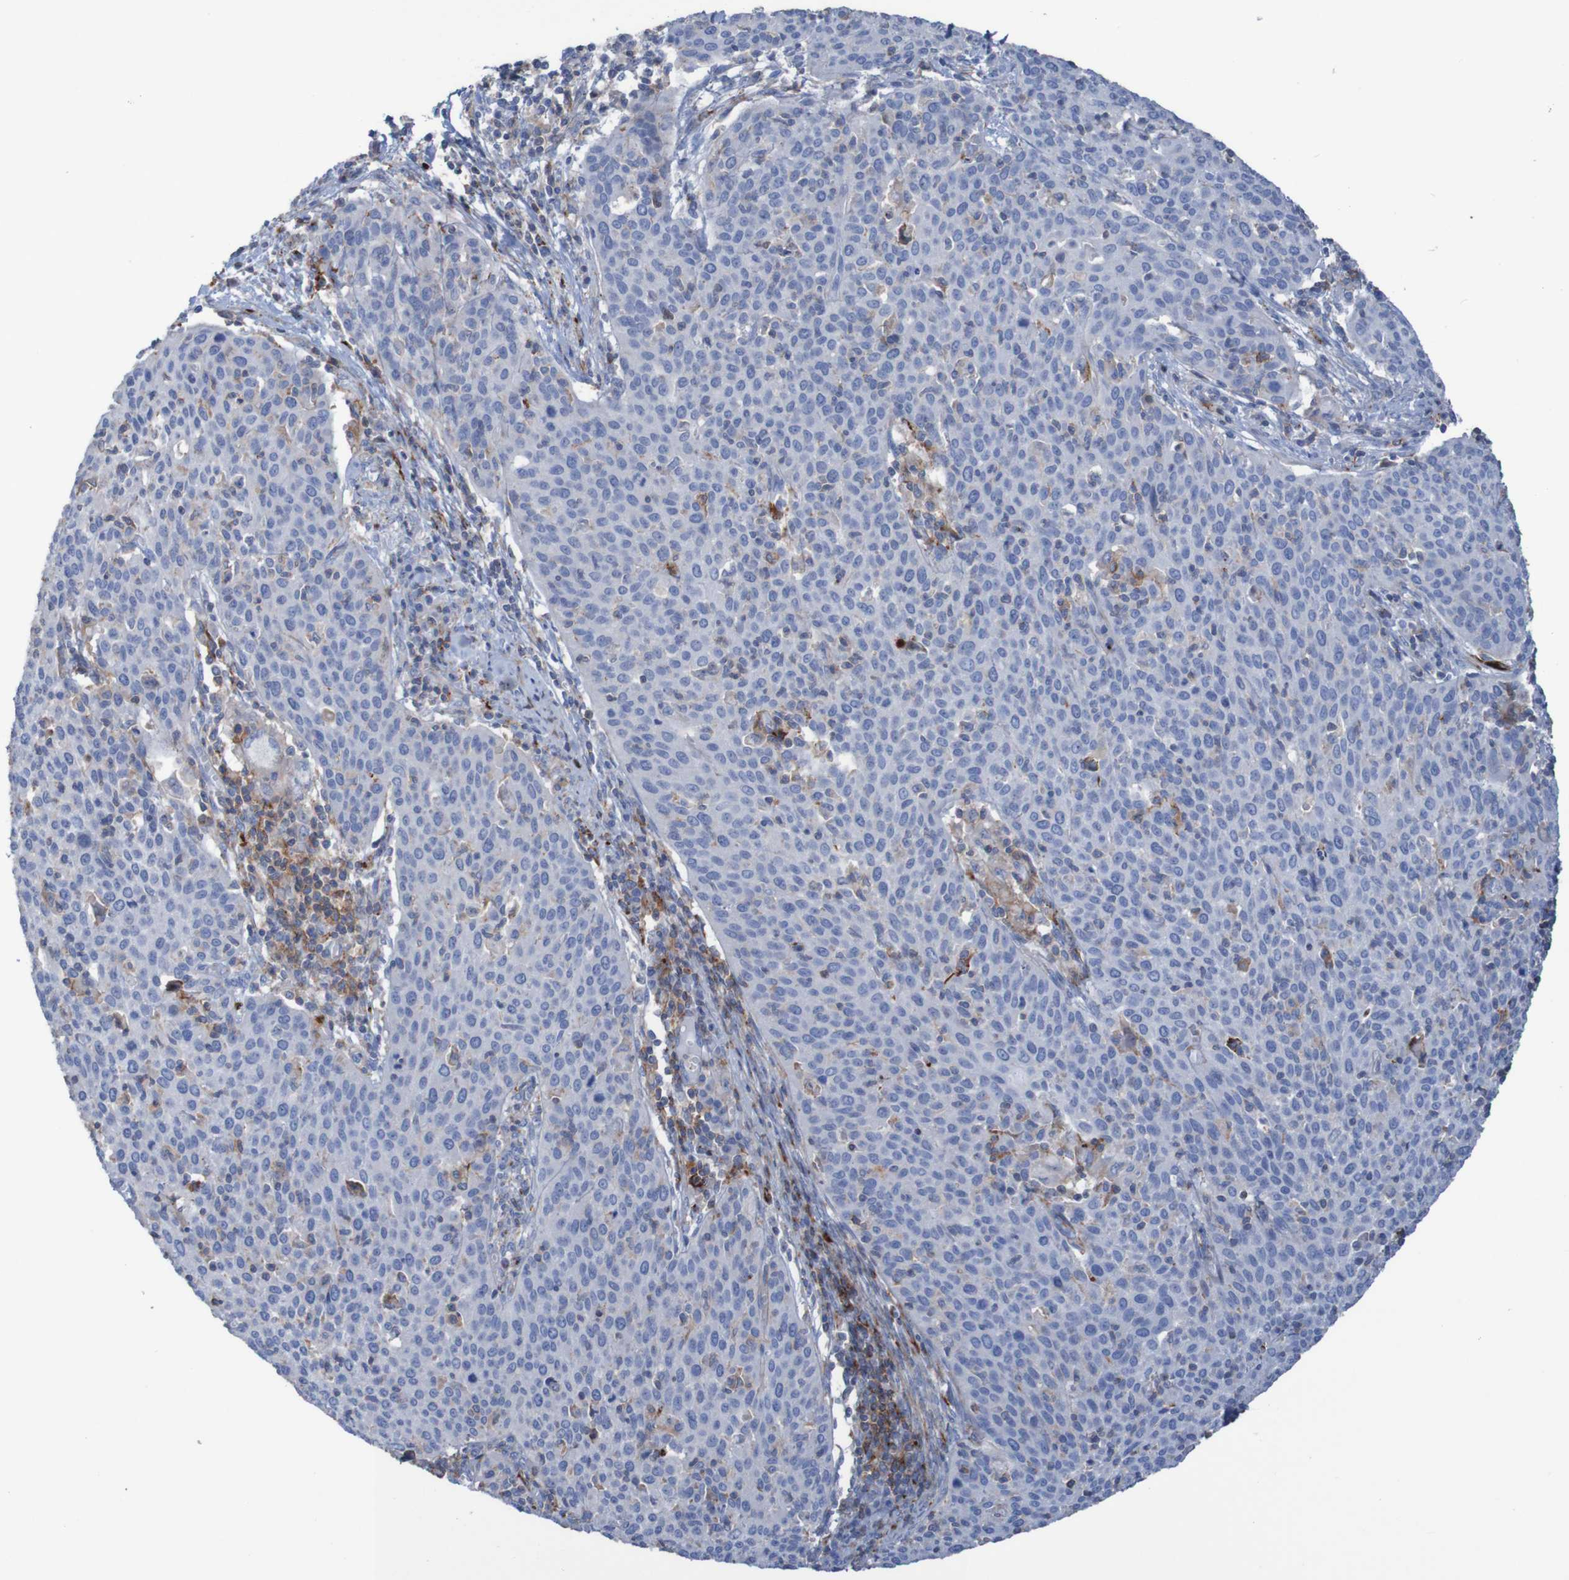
{"staining": {"intensity": "weak", "quantity": "<25%", "location": "cytoplasmic/membranous"}, "tissue": "cervical cancer", "cell_type": "Tumor cells", "image_type": "cancer", "snomed": [{"axis": "morphology", "description": "Squamous cell carcinoma, NOS"}, {"axis": "topography", "description": "Cervix"}], "caption": "IHC of human cervical cancer exhibits no expression in tumor cells. Brightfield microscopy of IHC stained with DAB (brown) and hematoxylin (blue), captured at high magnification.", "gene": "RNF182", "patient": {"sex": "female", "age": 38}}